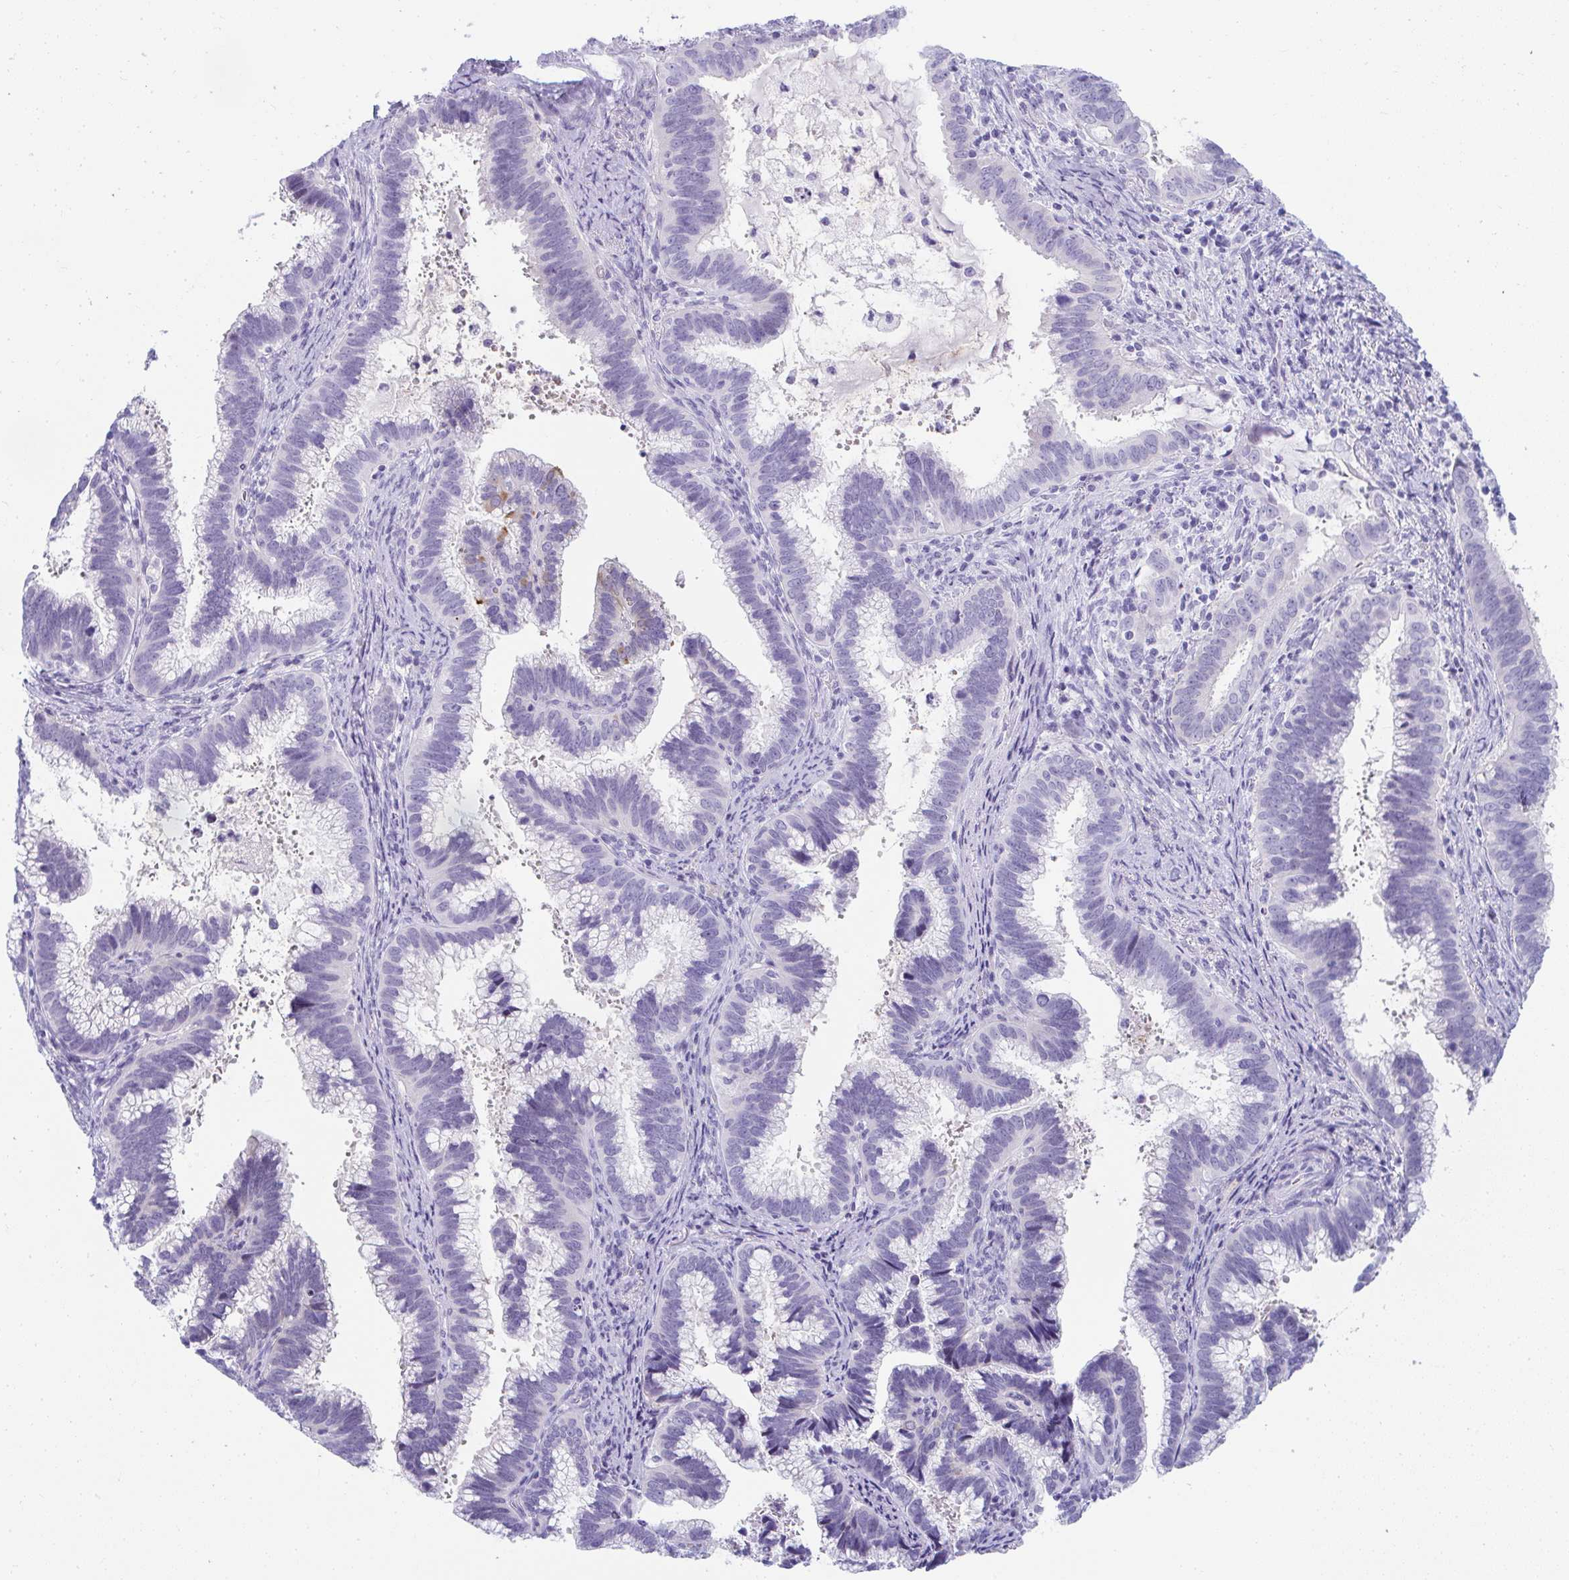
{"staining": {"intensity": "negative", "quantity": "none", "location": "none"}, "tissue": "cervical cancer", "cell_type": "Tumor cells", "image_type": "cancer", "snomed": [{"axis": "morphology", "description": "Adenocarcinoma, NOS"}, {"axis": "topography", "description": "Cervix"}], "caption": "This is an immunohistochemistry (IHC) image of cervical adenocarcinoma. There is no positivity in tumor cells.", "gene": "TTC30B", "patient": {"sex": "female", "age": 56}}